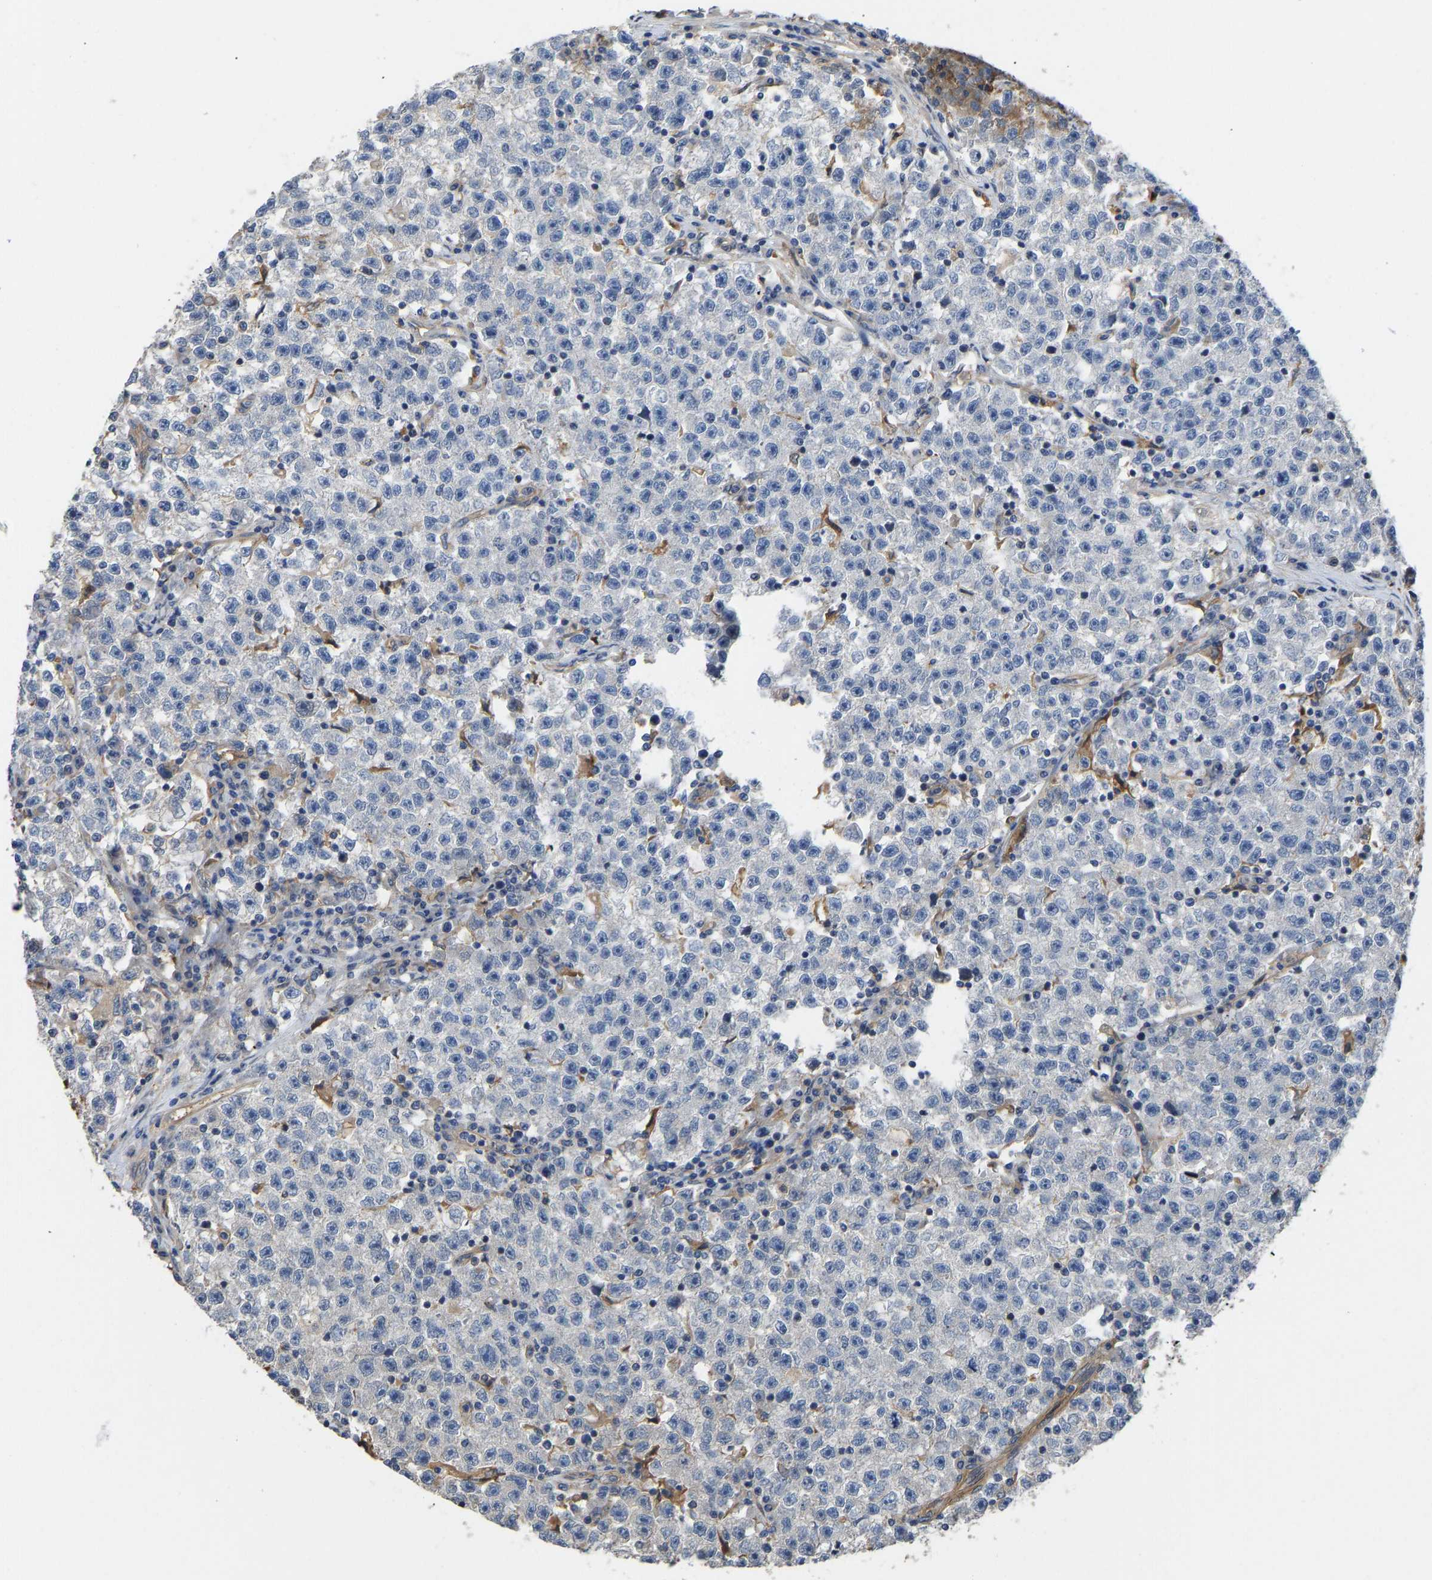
{"staining": {"intensity": "negative", "quantity": "none", "location": "none"}, "tissue": "testis cancer", "cell_type": "Tumor cells", "image_type": "cancer", "snomed": [{"axis": "morphology", "description": "Seminoma, NOS"}, {"axis": "topography", "description": "Testis"}], "caption": "The photomicrograph shows no staining of tumor cells in testis cancer.", "gene": "ELMO2", "patient": {"sex": "male", "age": 22}}